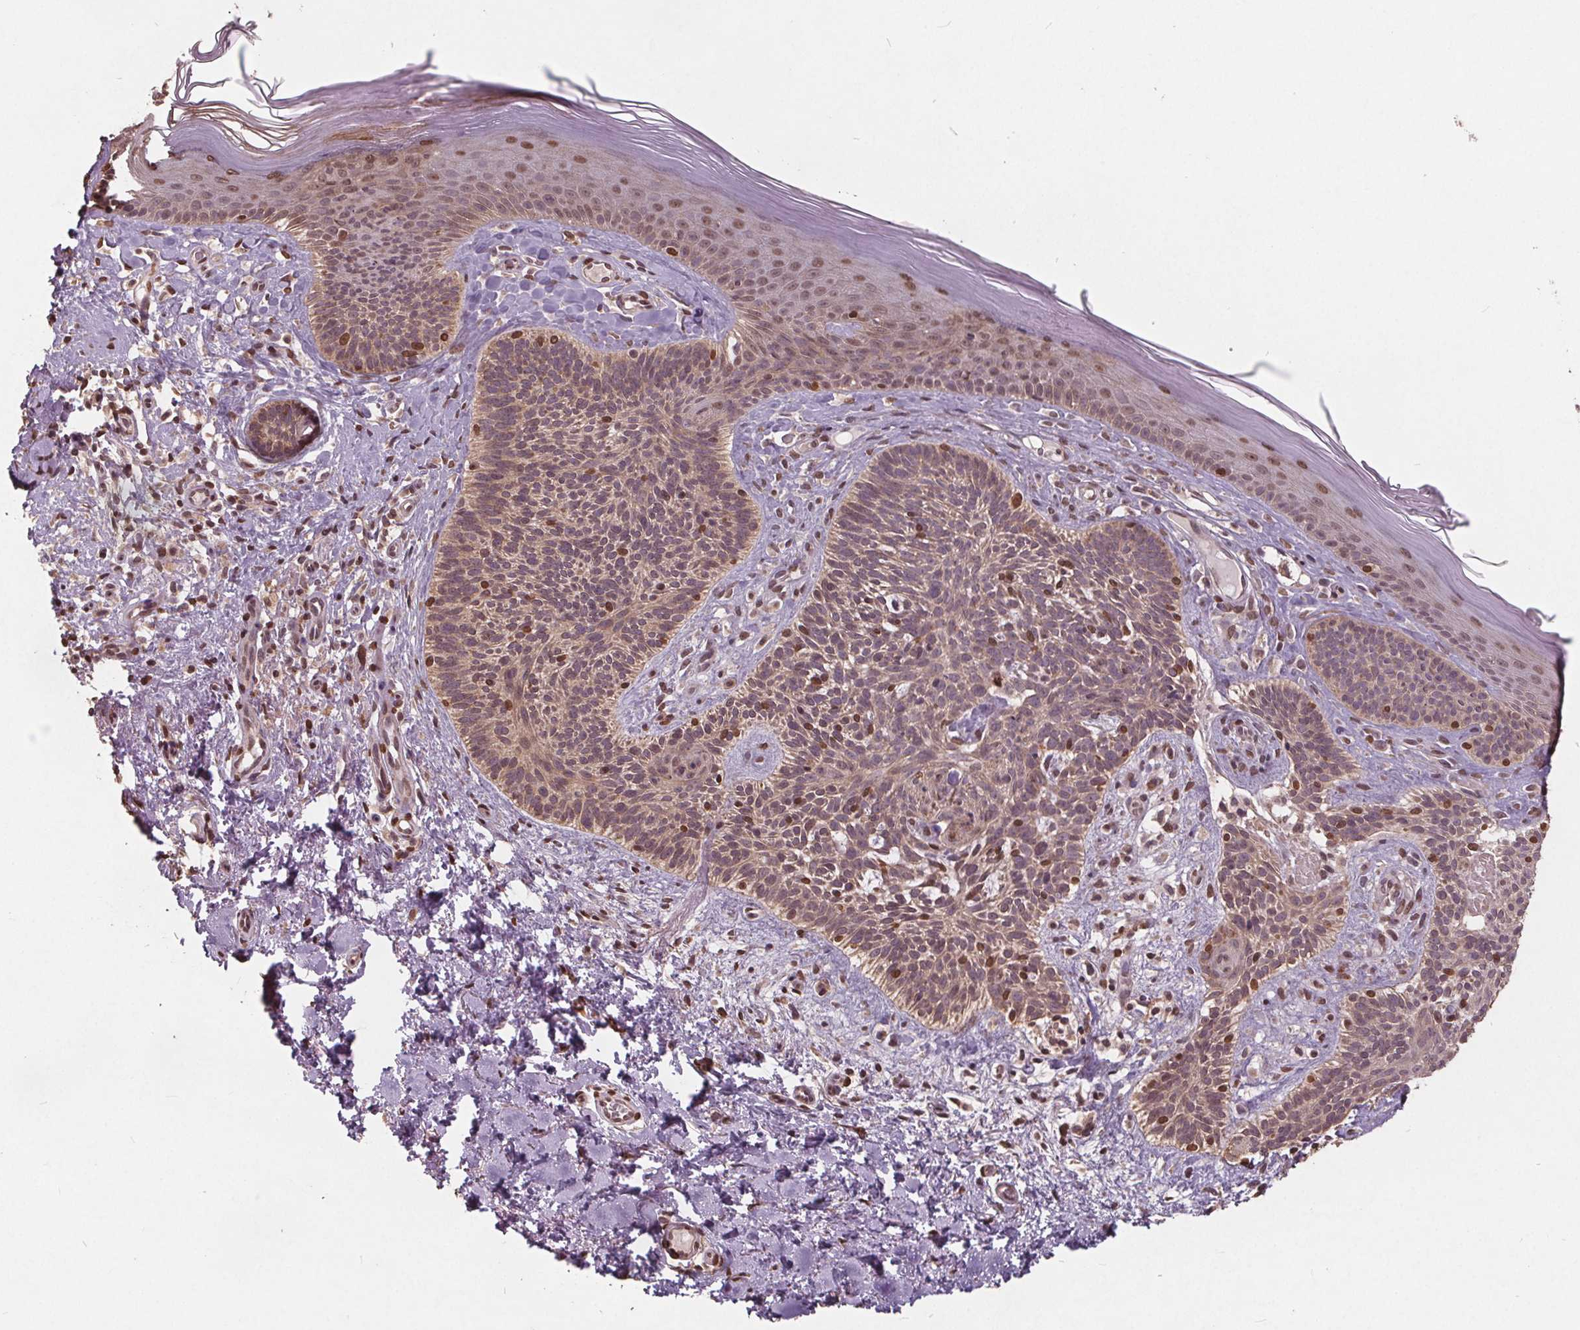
{"staining": {"intensity": "moderate", "quantity": "<25%", "location": "nuclear"}, "tissue": "skin cancer", "cell_type": "Tumor cells", "image_type": "cancer", "snomed": [{"axis": "morphology", "description": "Basal cell carcinoma"}, {"axis": "topography", "description": "Skin"}], "caption": "Basal cell carcinoma (skin) stained with DAB IHC exhibits low levels of moderate nuclear positivity in about <25% of tumor cells. Immunohistochemistry stains the protein of interest in brown and the nuclei are stained blue.", "gene": "HIF1AN", "patient": {"sex": "male", "age": 79}}